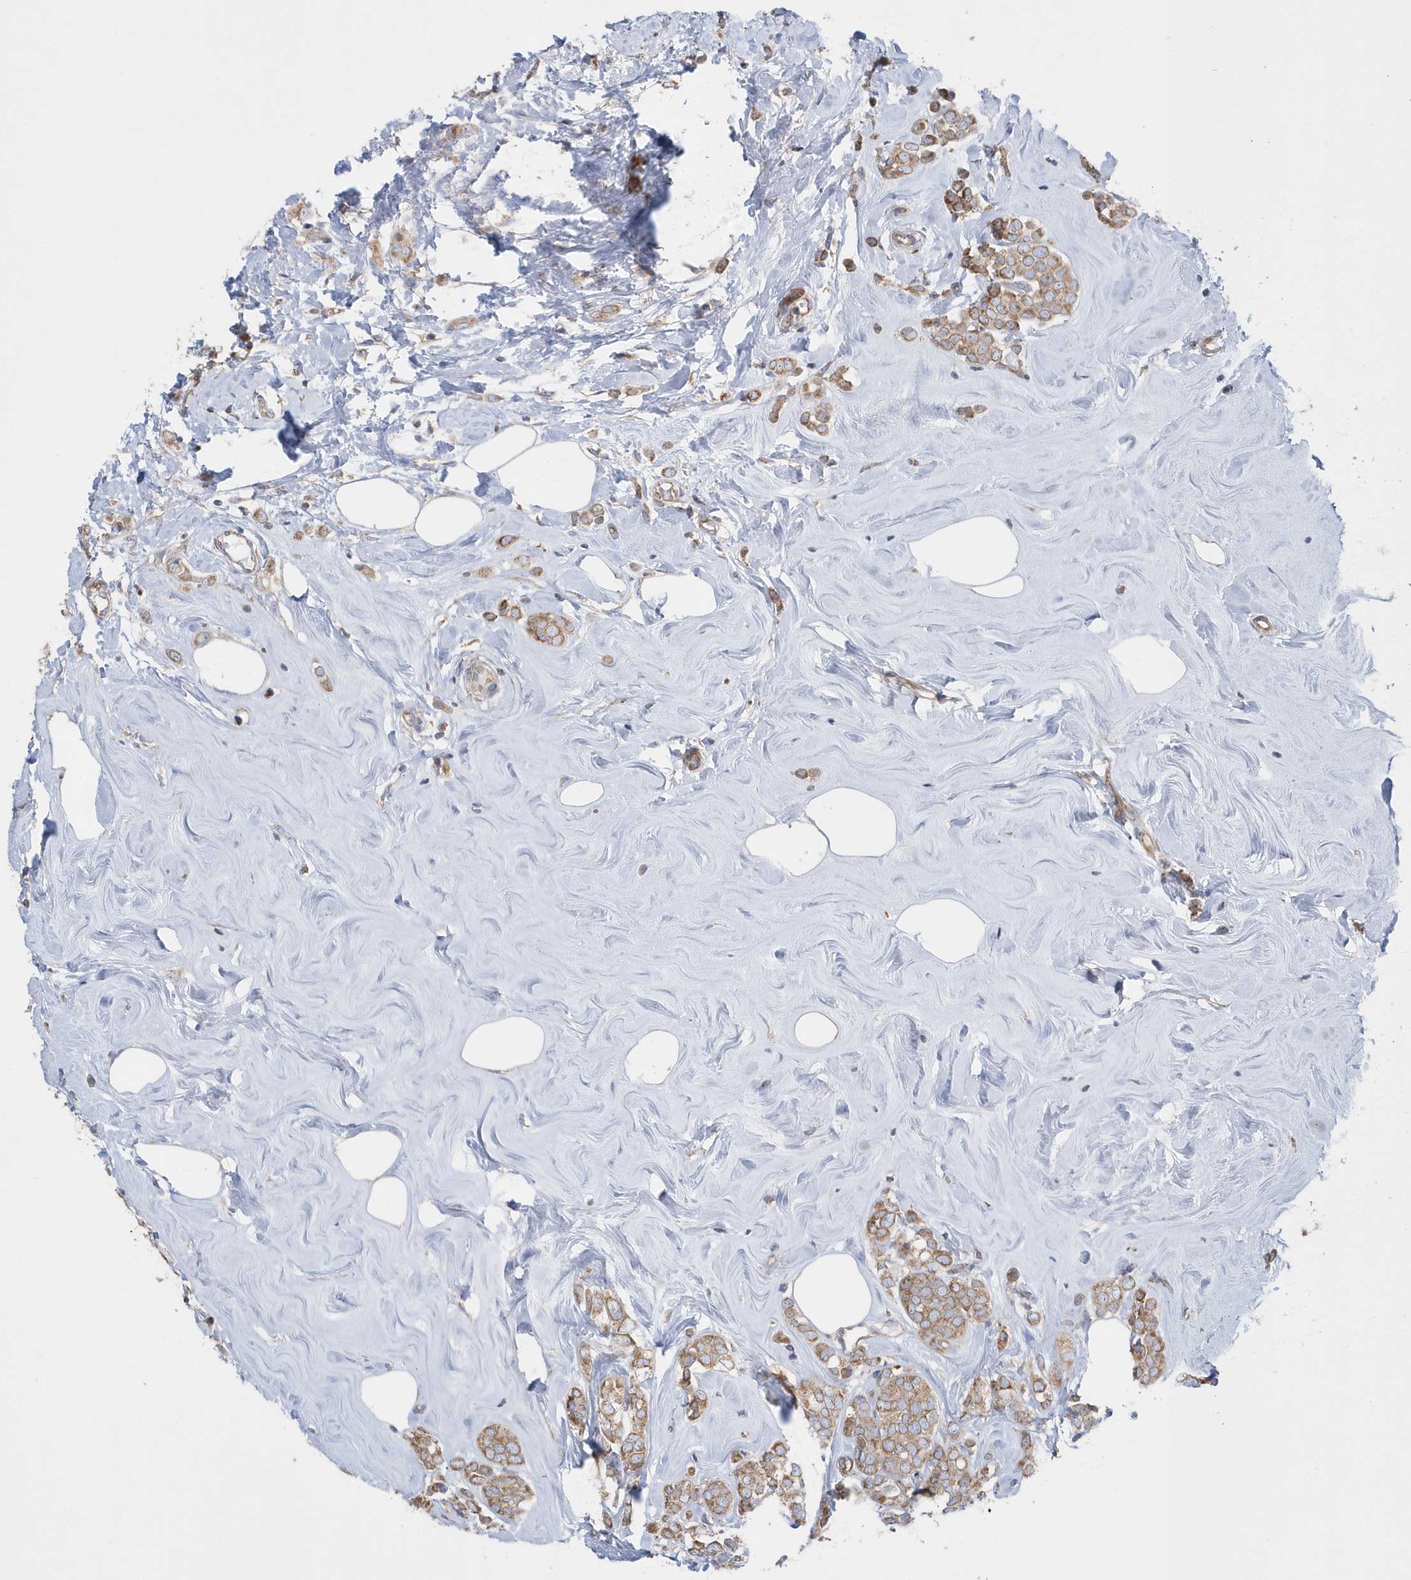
{"staining": {"intensity": "moderate", "quantity": ">75%", "location": "cytoplasmic/membranous"}, "tissue": "breast cancer", "cell_type": "Tumor cells", "image_type": "cancer", "snomed": [{"axis": "morphology", "description": "Lobular carcinoma"}, {"axis": "topography", "description": "Breast"}], "caption": "The image demonstrates a brown stain indicating the presence of a protein in the cytoplasmic/membranous of tumor cells in breast cancer.", "gene": "SPATA5", "patient": {"sex": "female", "age": 47}}